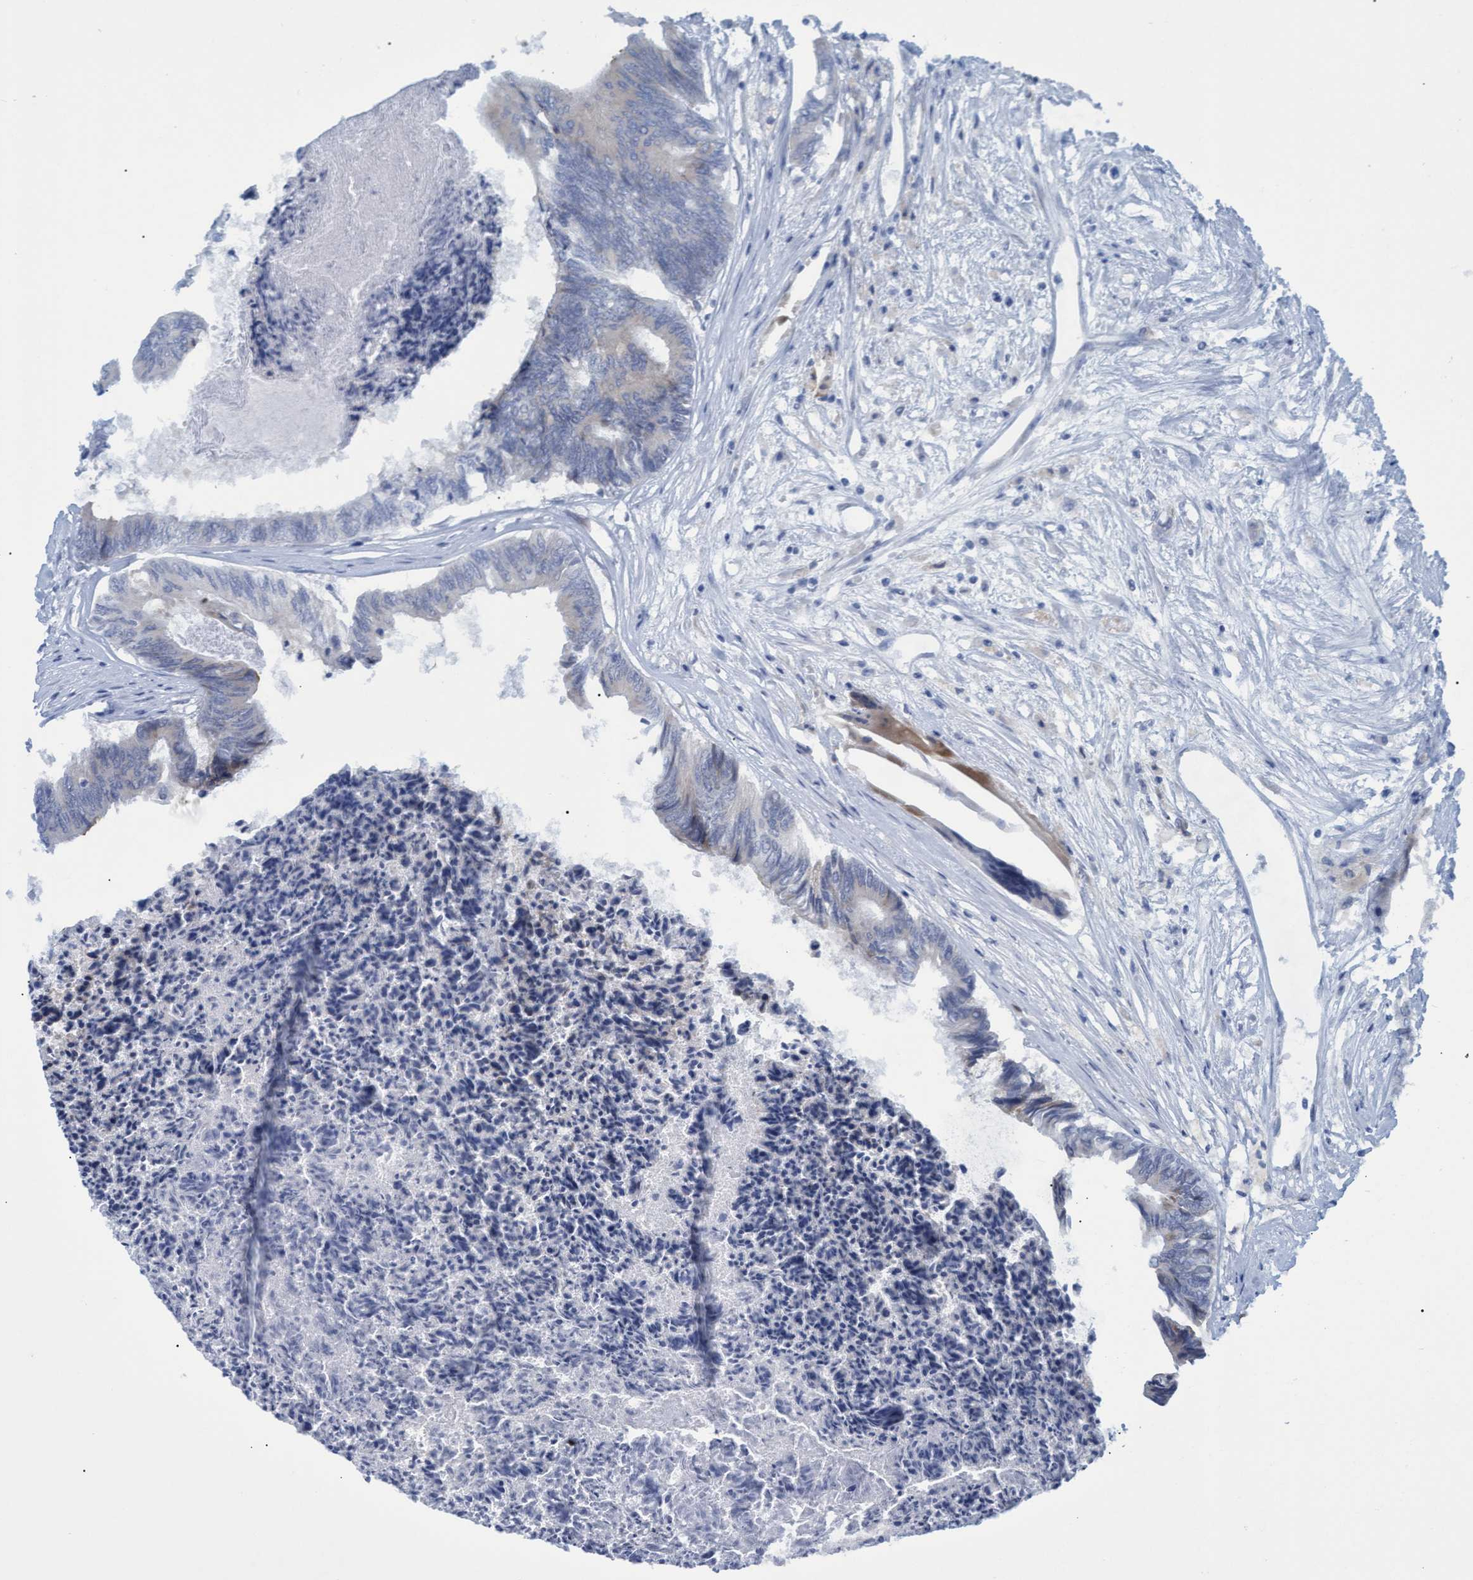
{"staining": {"intensity": "negative", "quantity": "none", "location": "none"}, "tissue": "colorectal cancer", "cell_type": "Tumor cells", "image_type": "cancer", "snomed": [{"axis": "morphology", "description": "Adenocarcinoma, NOS"}, {"axis": "topography", "description": "Rectum"}], "caption": "Immunohistochemistry (IHC) histopathology image of human colorectal adenocarcinoma stained for a protein (brown), which shows no positivity in tumor cells.", "gene": "SSTR3", "patient": {"sex": "male", "age": 63}}